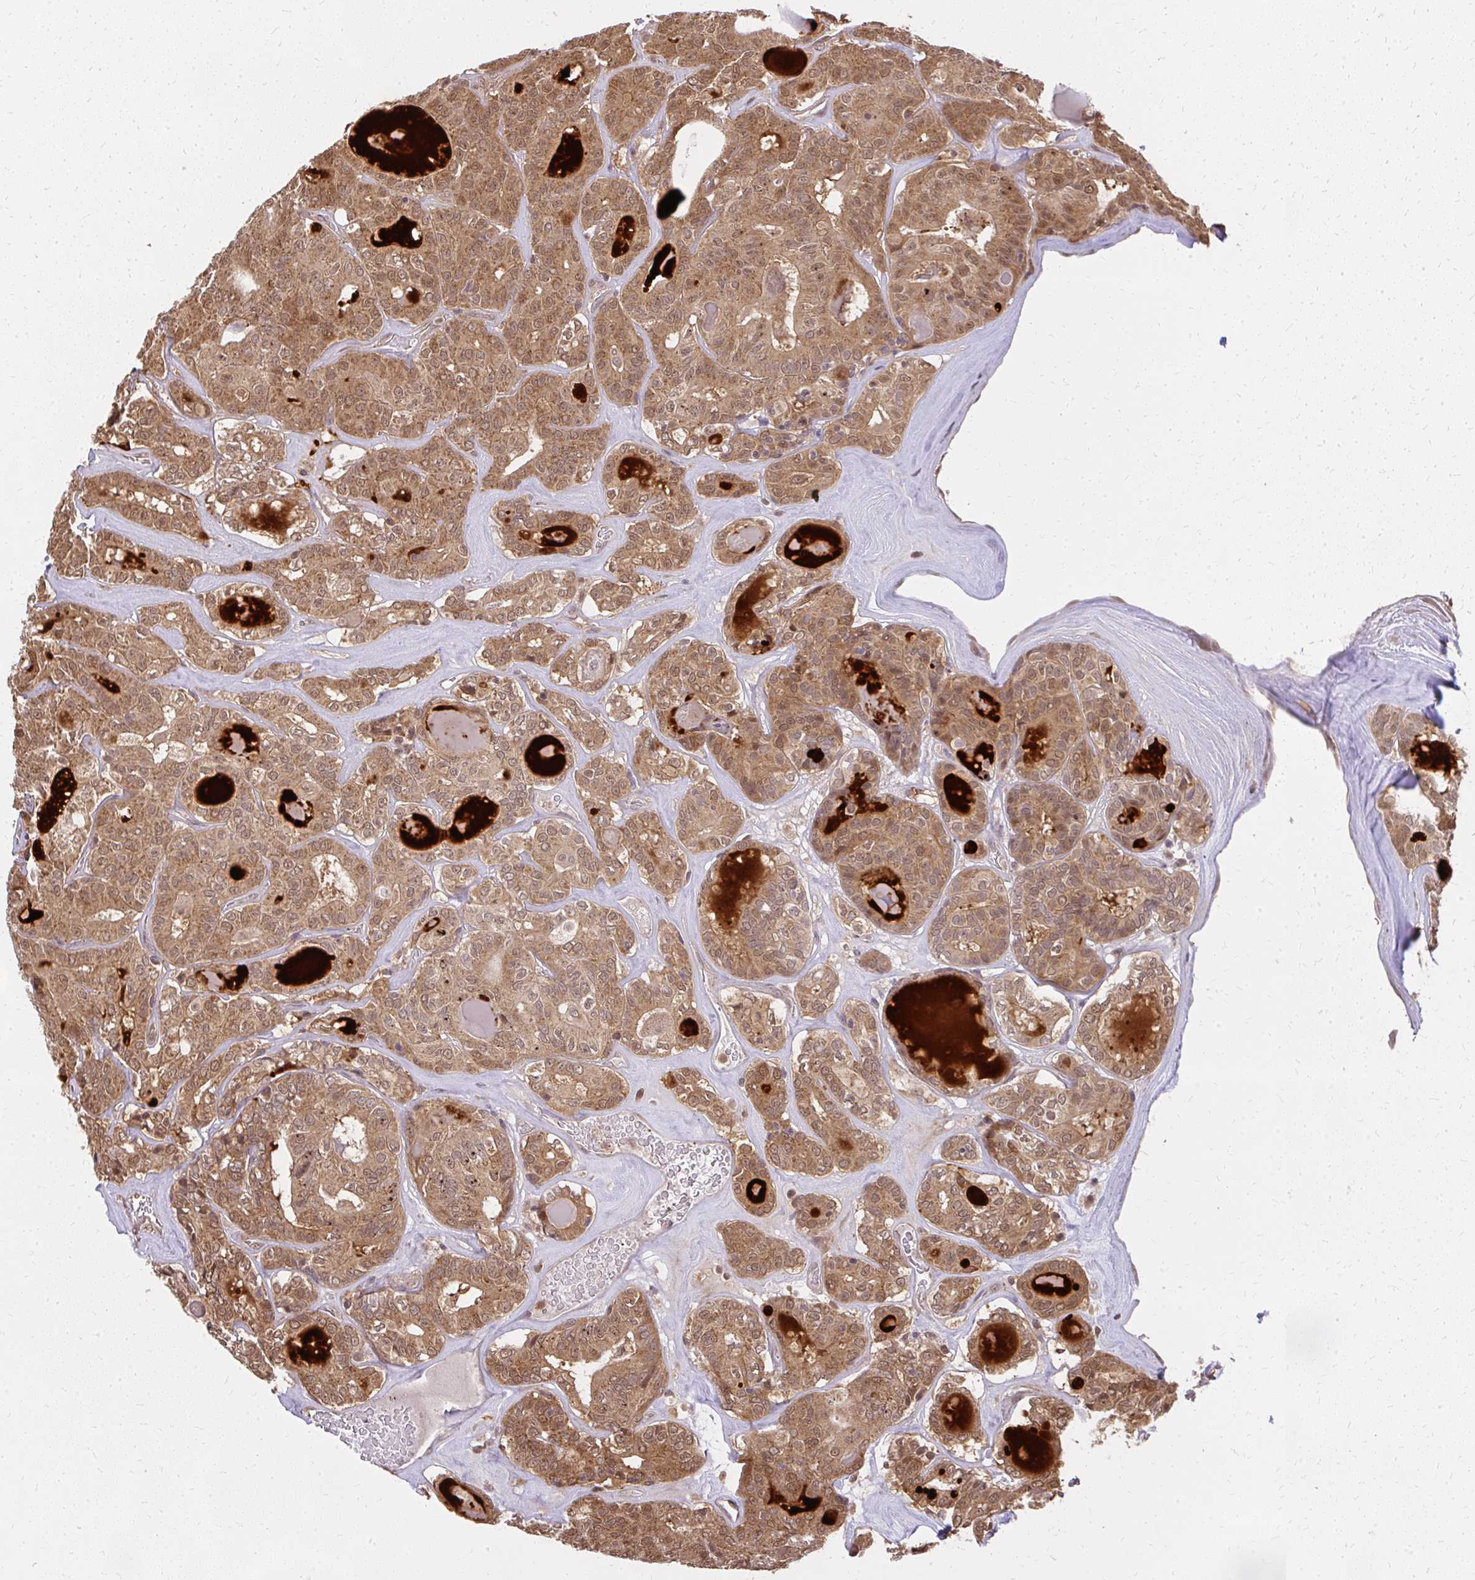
{"staining": {"intensity": "moderate", "quantity": ">75%", "location": "cytoplasmic/membranous,nuclear"}, "tissue": "thyroid cancer", "cell_type": "Tumor cells", "image_type": "cancer", "snomed": [{"axis": "morphology", "description": "Papillary adenocarcinoma, NOS"}, {"axis": "topography", "description": "Thyroid gland"}], "caption": "Protein analysis of thyroid cancer tissue reveals moderate cytoplasmic/membranous and nuclear staining in about >75% of tumor cells.", "gene": "LARS2", "patient": {"sex": "female", "age": 72}}